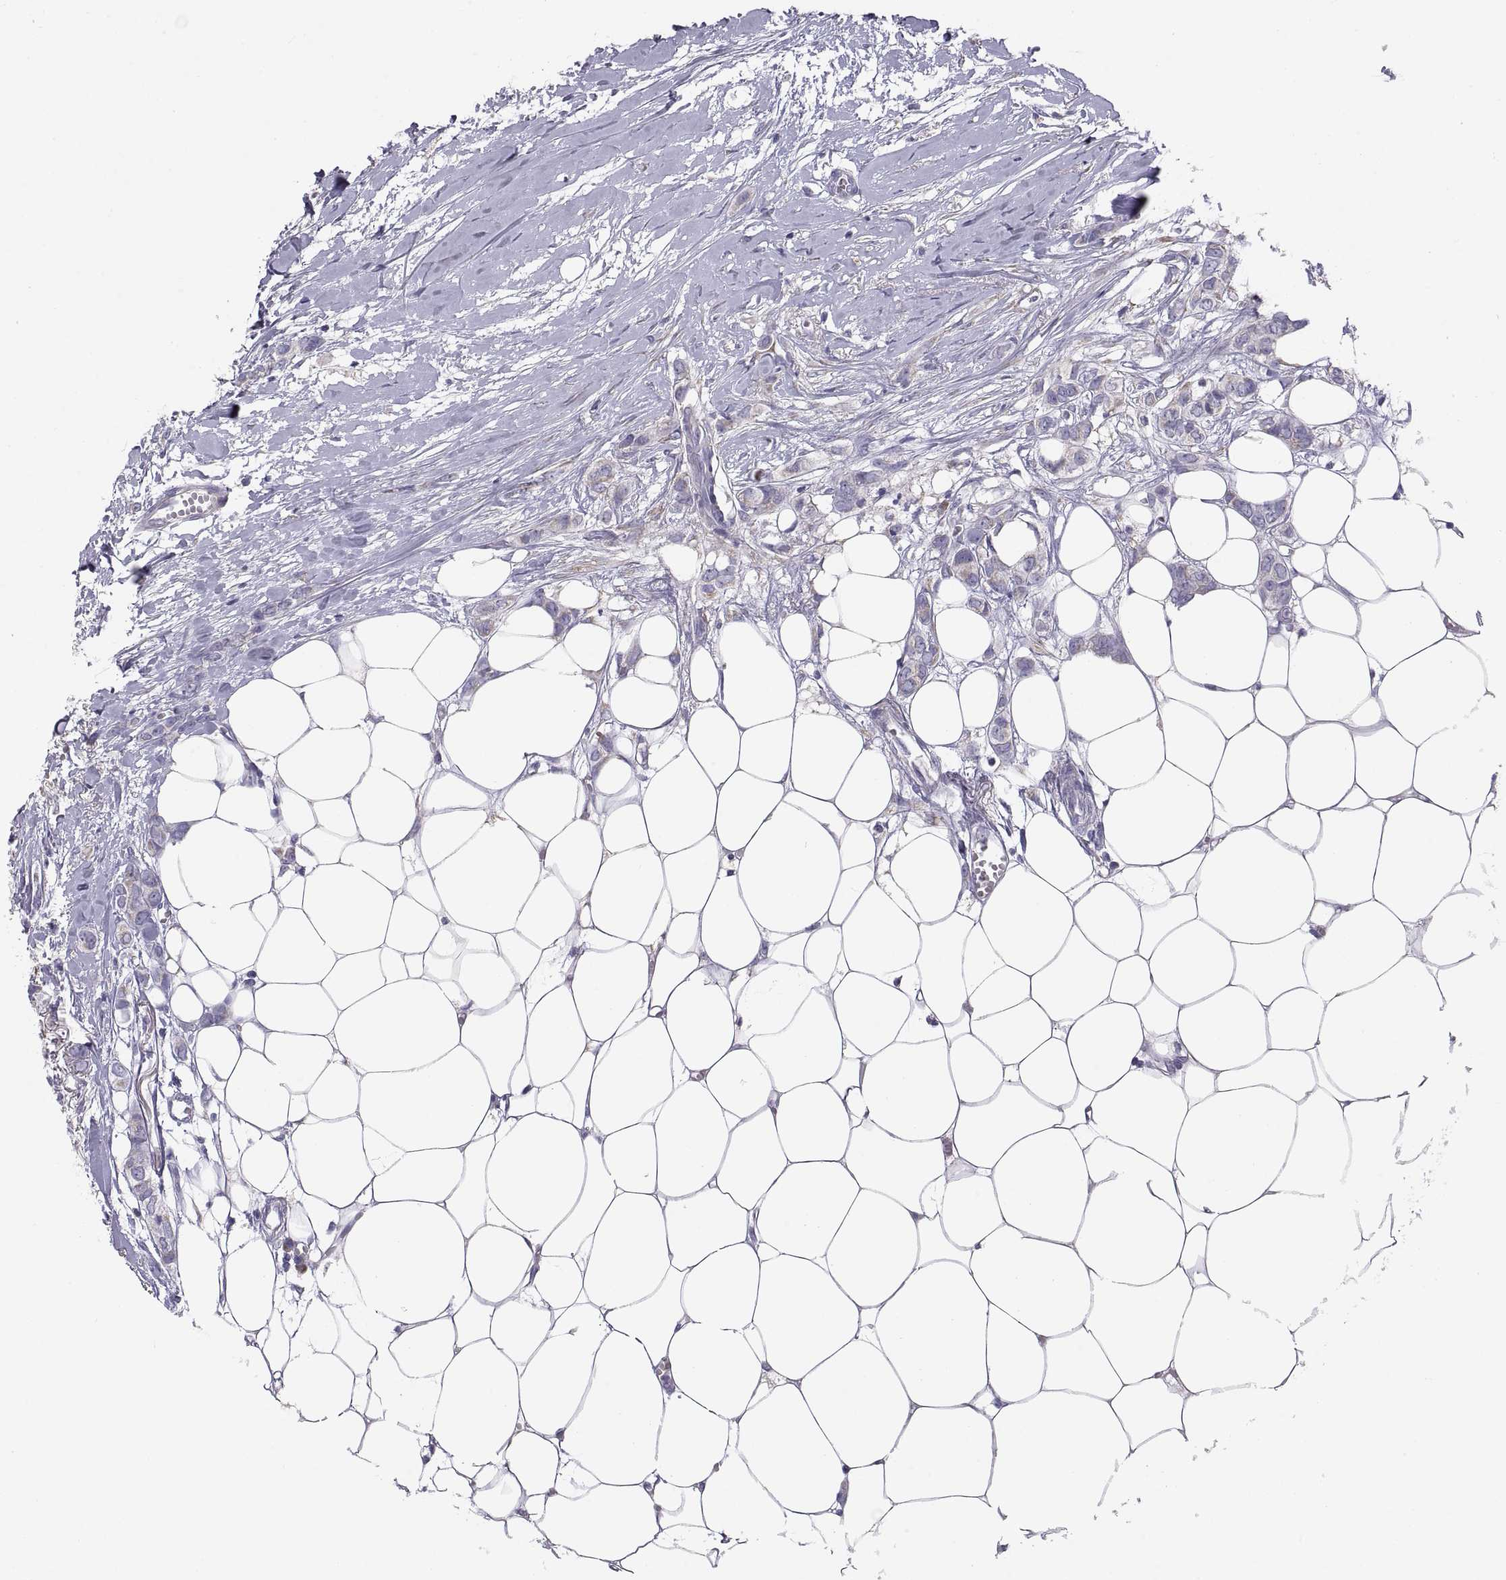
{"staining": {"intensity": "weak", "quantity": "<25%", "location": "cytoplasmic/membranous"}, "tissue": "breast cancer", "cell_type": "Tumor cells", "image_type": "cancer", "snomed": [{"axis": "morphology", "description": "Duct carcinoma"}, {"axis": "topography", "description": "Breast"}], "caption": "Tumor cells show no significant protein expression in breast cancer (infiltrating ductal carcinoma).", "gene": "TNNC1", "patient": {"sex": "female", "age": 85}}